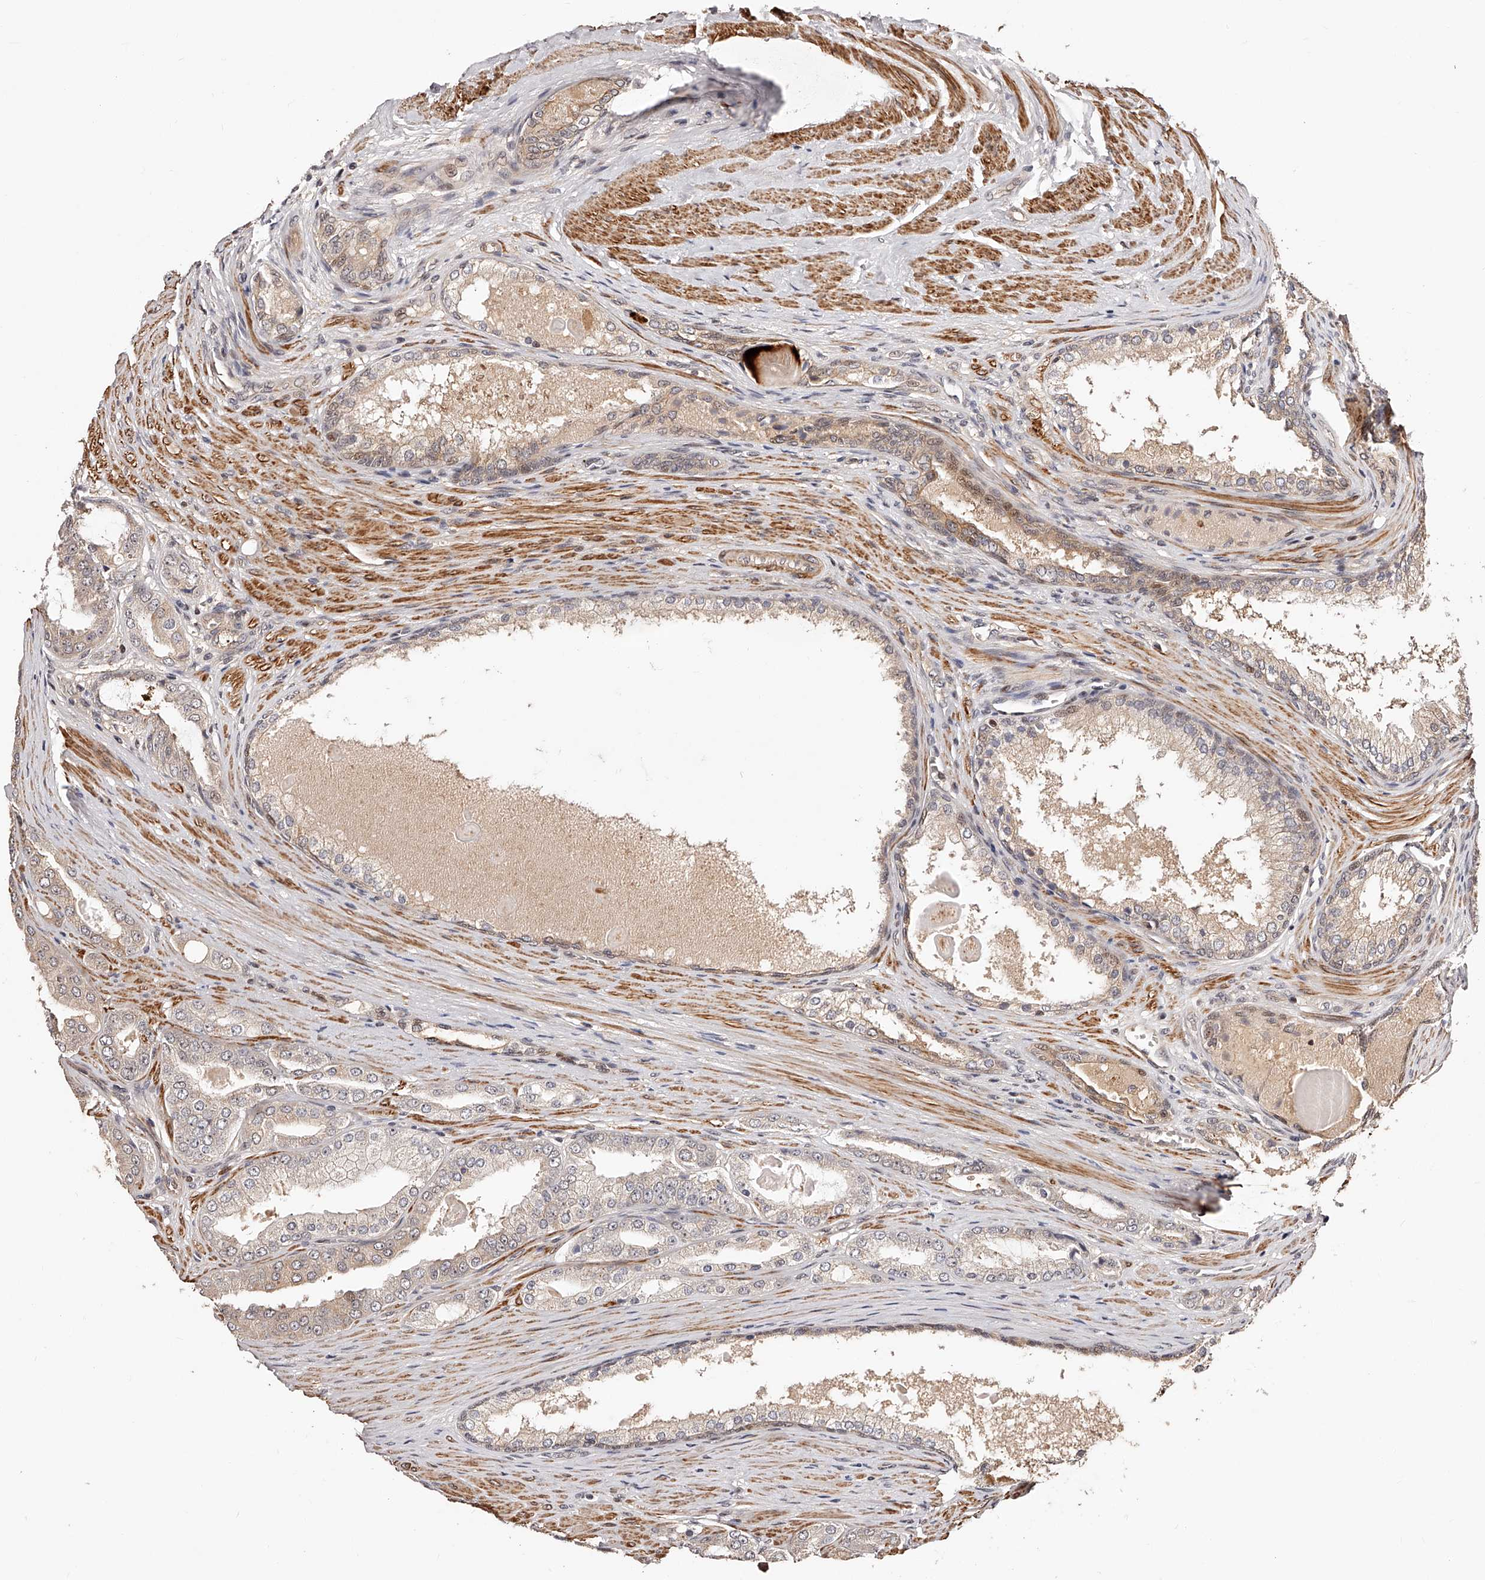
{"staining": {"intensity": "weak", "quantity": "<25%", "location": "cytoplasmic/membranous"}, "tissue": "prostate cancer", "cell_type": "Tumor cells", "image_type": "cancer", "snomed": [{"axis": "morphology", "description": "Adenocarcinoma, High grade"}, {"axis": "topography", "description": "Prostate"}], "caption": "IHC histopathology image of human prostate cancer (high-grade adenocarcinoma) stained for a protein (brown), which demonstrates no positivity in tumor cells.", "gene": "CUL7", "patient": {"sex": "male", "age": 60}}